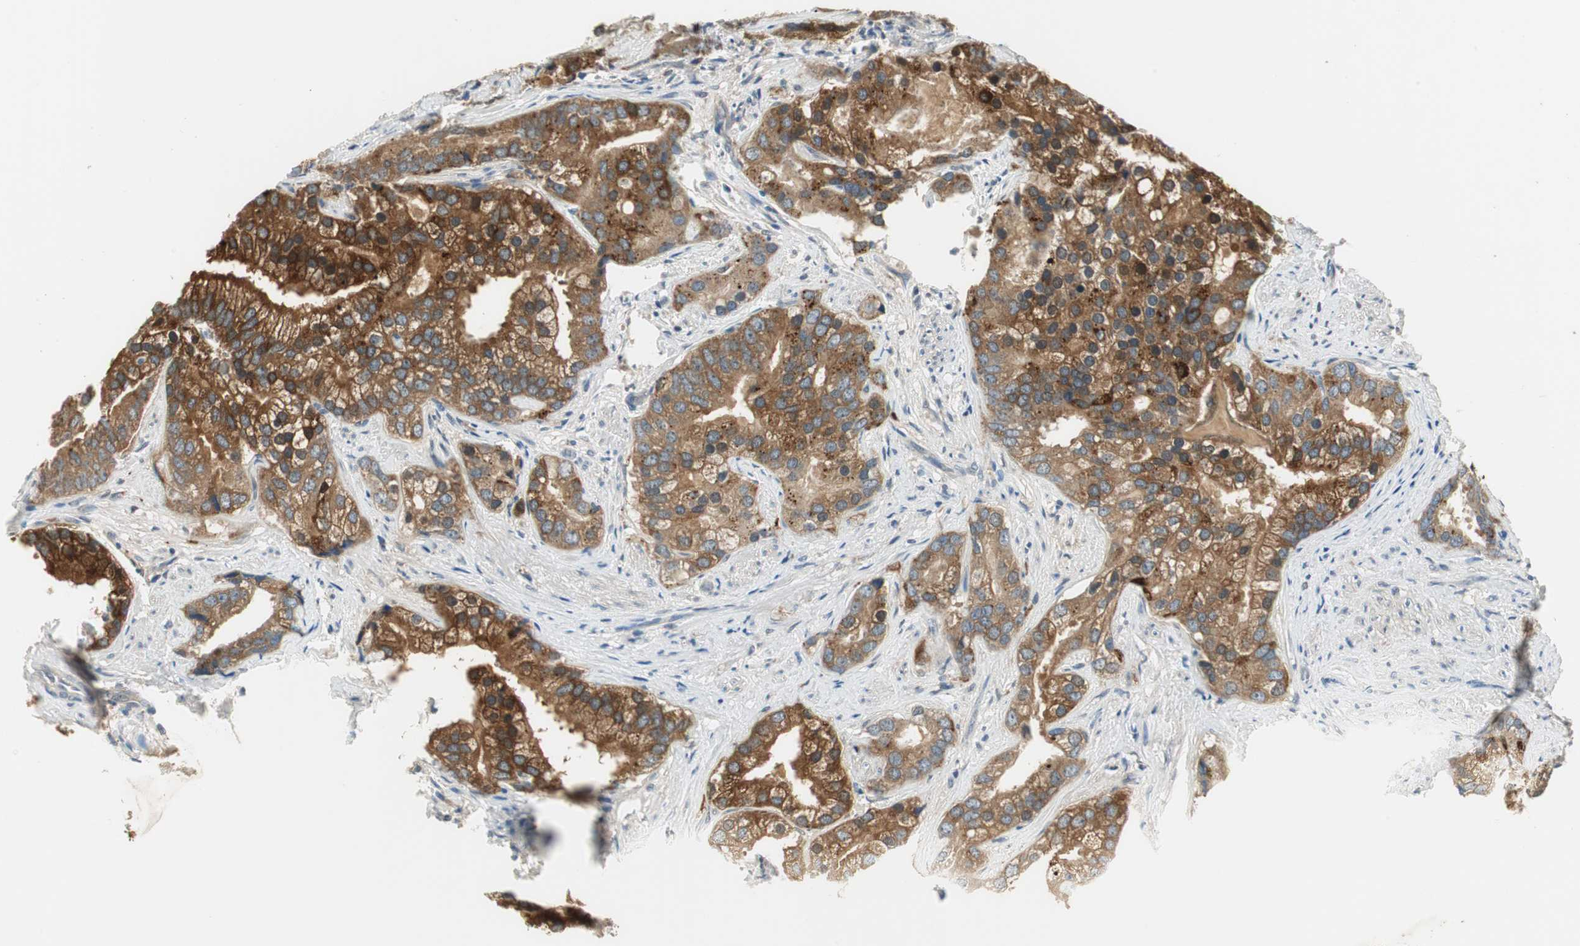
{"staining": {"intensity": "moderate", "quantity": ">75%", "location": "cytoplasmic/membranous"}, "tissue": "prostate cancer", "cell_type": "Tumor cells", "image_type": "cancer", "snomed": [{"axis": "morphology", "description": "Adenocarcinoma, Low grade"}, {"axis": "topography", "description": "Prostate"}], "caption": "Prostate cancer (adenocarcinoma (low-grade)) stained with DAB immunohistochemistry exhibits medium levels of moderate cytoplasmic/membranous staining in about >75% of tumor cells.", "gene": "NIT1", "patient": {"sex": "male", "age": 71}}